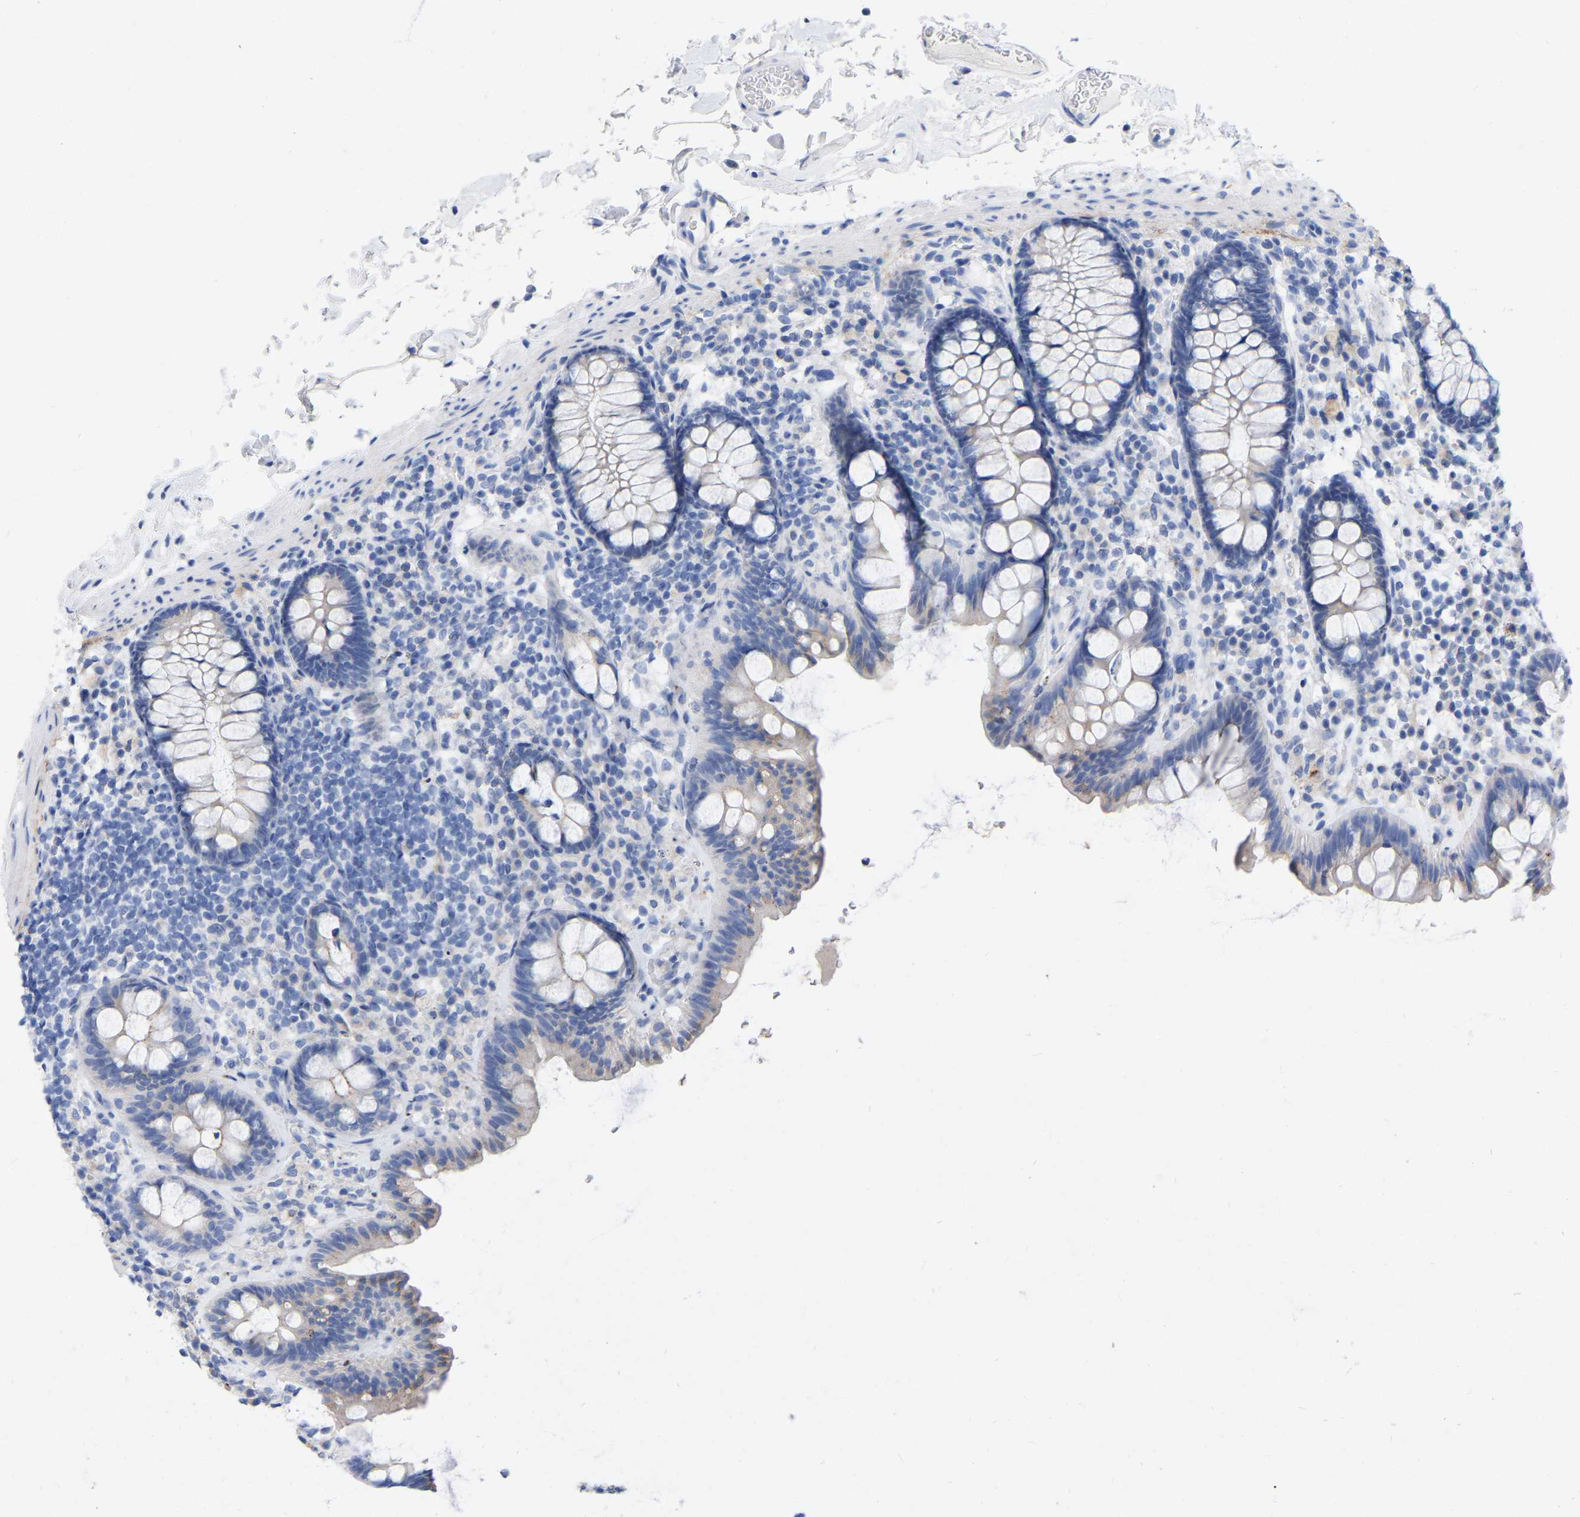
{"staining": {"intensity": "negative", "quantity": "none", "location": "none"}, "tissue": "colon", "cell_type": "Endothelial cells", "image_type": "normal", "snomed": [{"axis": "morphology", "description": "Normal tissue, NOS"}, {"axis": "topography", "description": "Colon"}], "caption": "High magnification brightfield microscopy of normal colon stained with DAB (3,3'-diaminobenzidine) (brown) and counterstained with hematoxylin (blue): endothelial cells show no significant staining. (DAB immunohistochemistry with hematoxylin counter stain).", "gene": "STRIP2", "patient": {"sex": "female", "age": 80}}